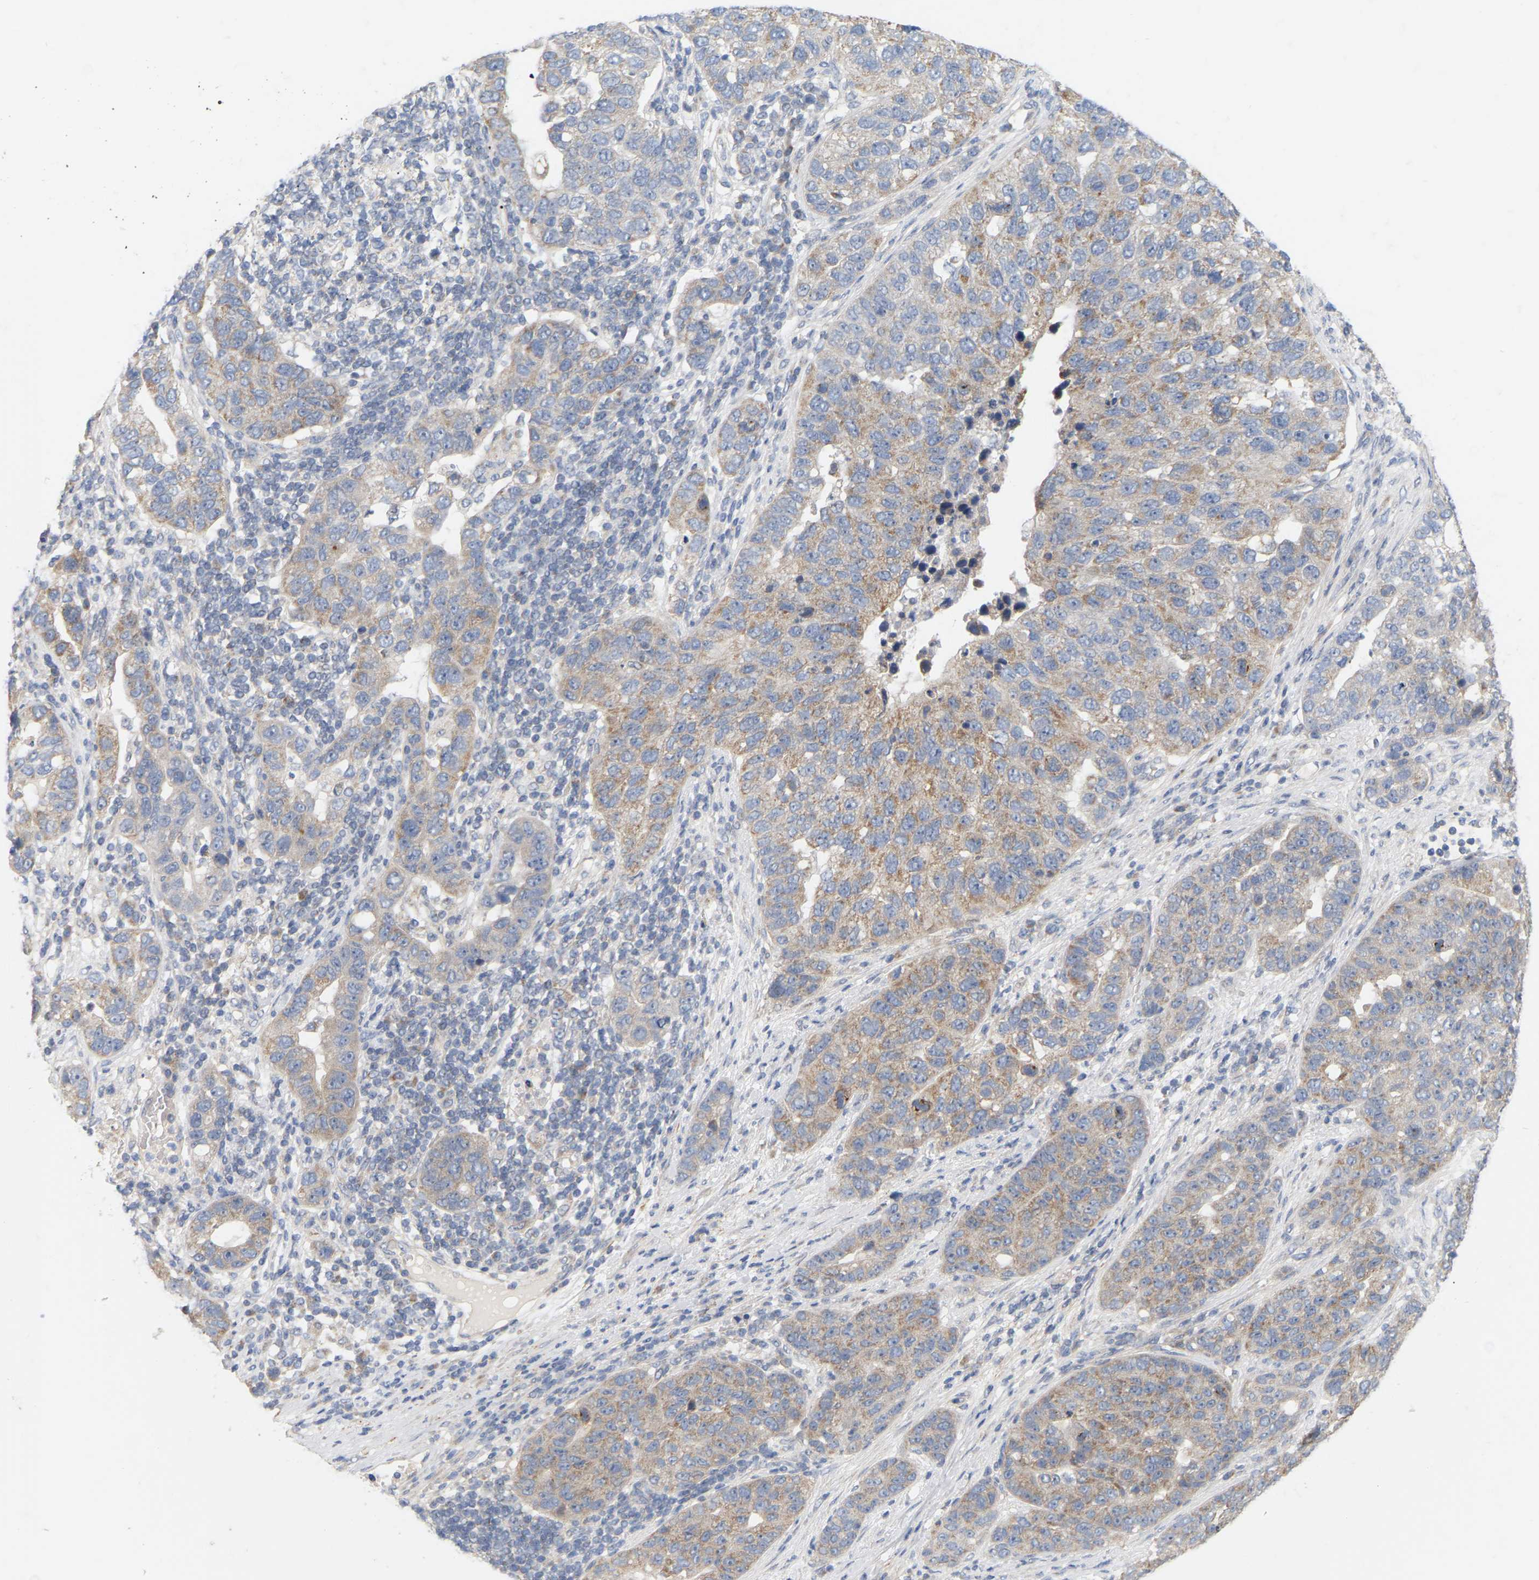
{"staining": {"intensity": "moderate", "quantity": ">75%", "location": "cytoplasmic/membranous"}, "tissue": "pancreatic cancer", "cell_type": "Tumor cells", "image_type": "cancer", "snomed": [{"axis": "morphology", "description": "Adenocarcinoma, NOS"}, {"axis": "topography", "description": "Pancreas"}], "caption": "Tumor cells show moderate cytoplasmic/membranous expression in about >75% of cells in pancreatic adenocarcinoma.", "gene": "MINDY4", "patient": {"sex": "female", "age": 61}}